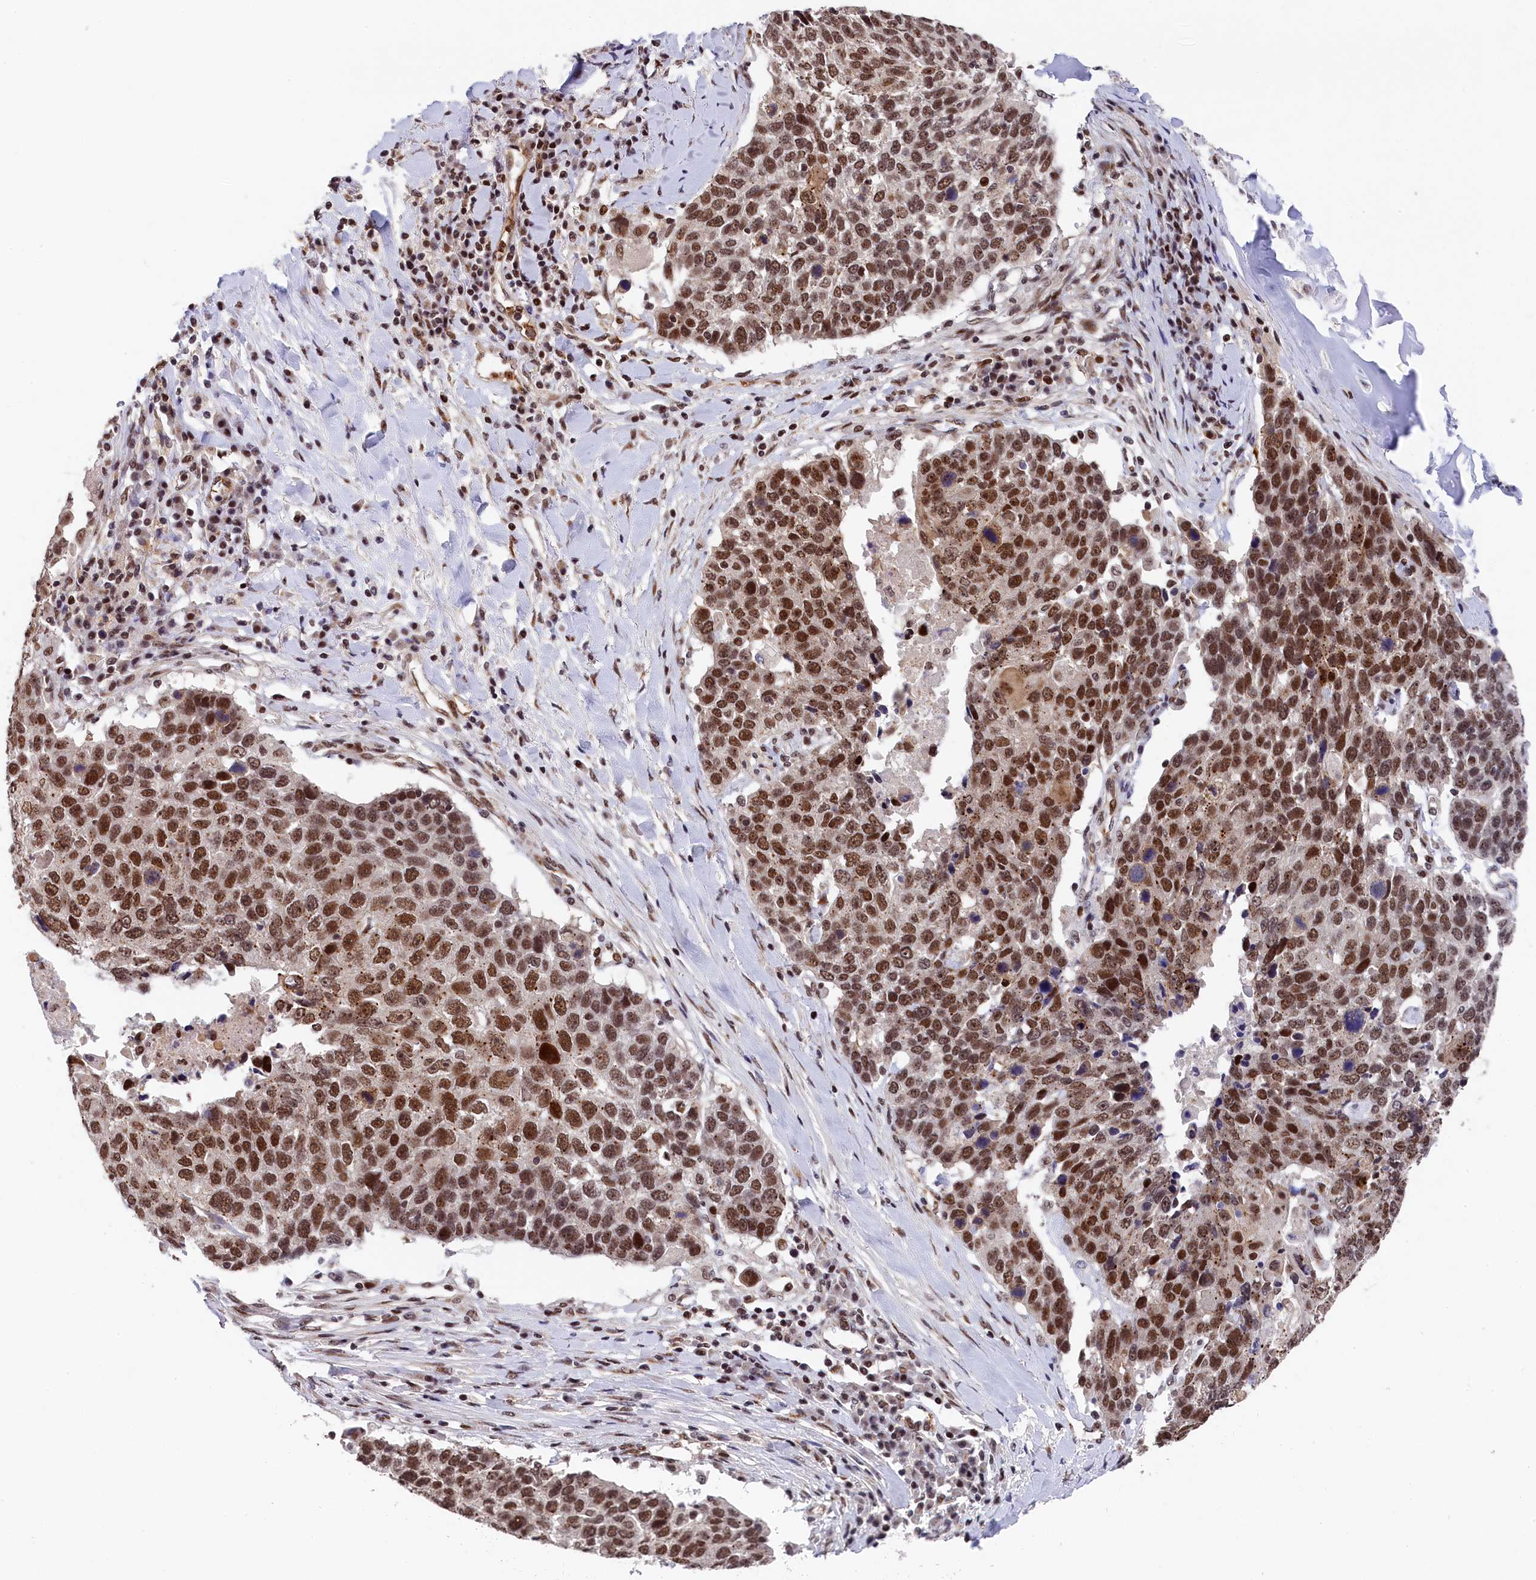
{"staining": {"intensity": "moderate", "quantity": ">75%", "location": "nuclear"}, "tissue": "lung cancer", "cell_type": "Tumor cells", "image_type": "cancer", "snomed": [{"axis": "morphology", "description": "Squamous cell carcinoma, NOS"}, {"axis": "topography", "description": "Lung"}], "caption": "Tumor cells exhibit moderate nuclear expression in about >75% of cells in squamous cell carcinoma (lung). The staining was performed using DAB to visualize the protein expression in brown, while the nuclei were stained in blue with hematoxylin (Magnification: 20x).", "gene": "ADIG", "patient": {"sex": "male", "age": 66}}